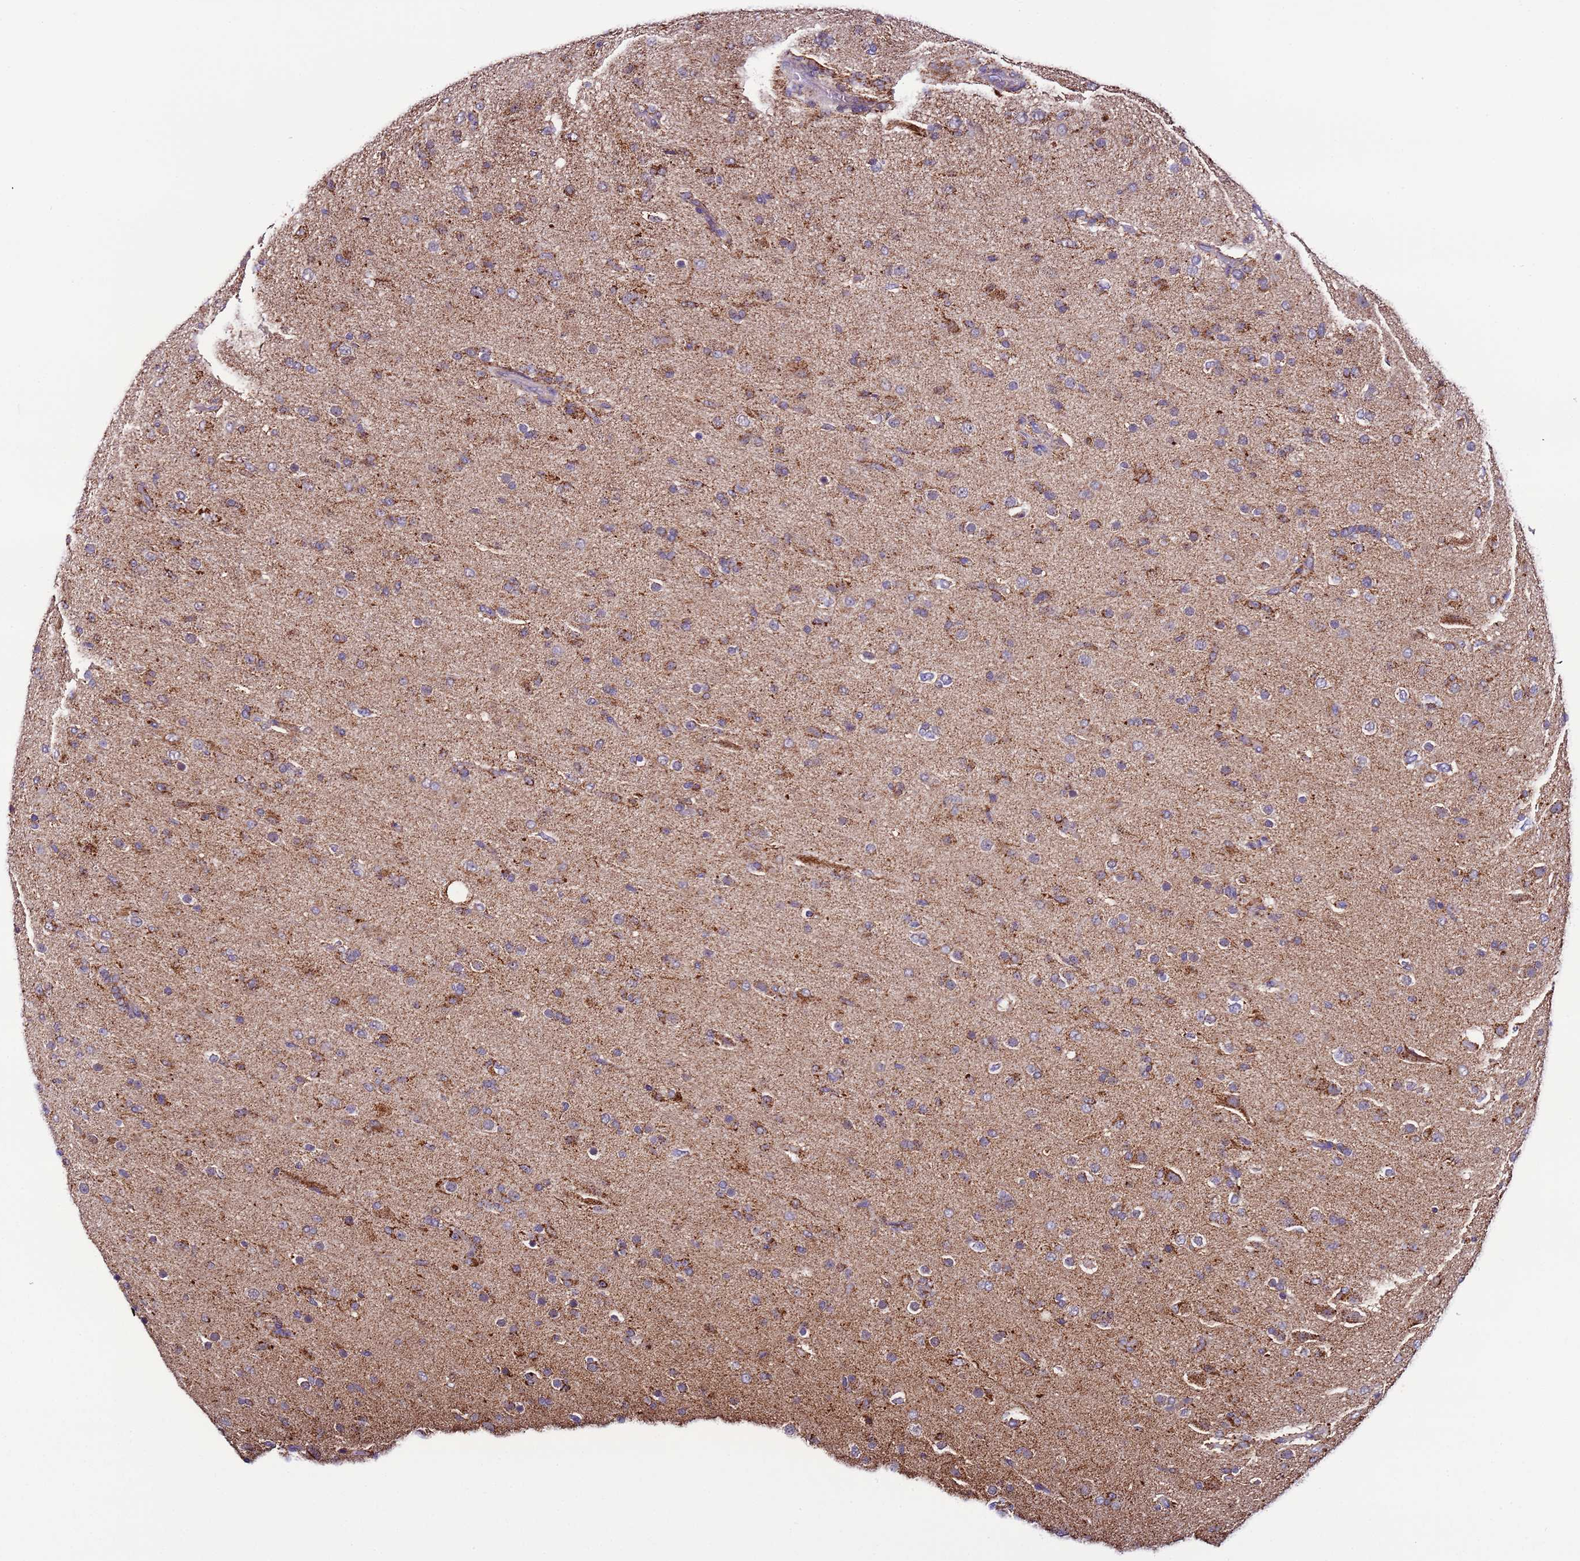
{"staining": {"intensity": "moderate", "quantity": "<25%", "location": "cytoplasmic/membranous"}, "tissue": "glioma", "cell_type": "Tumor cells", "image_type": "cancer", "snomed": [{"axis": "morphology", "description": "Glioma, malignant, Low grade"}, {"axis": "topography", "description": "Brain"}], "caption": "Glioma tissue demonstrates moderate cytoplasmic/membranous staining in approximately <25% of tumor cells", "gene": "UEVLD", "patient": {"sex": "male", "age": 65}}